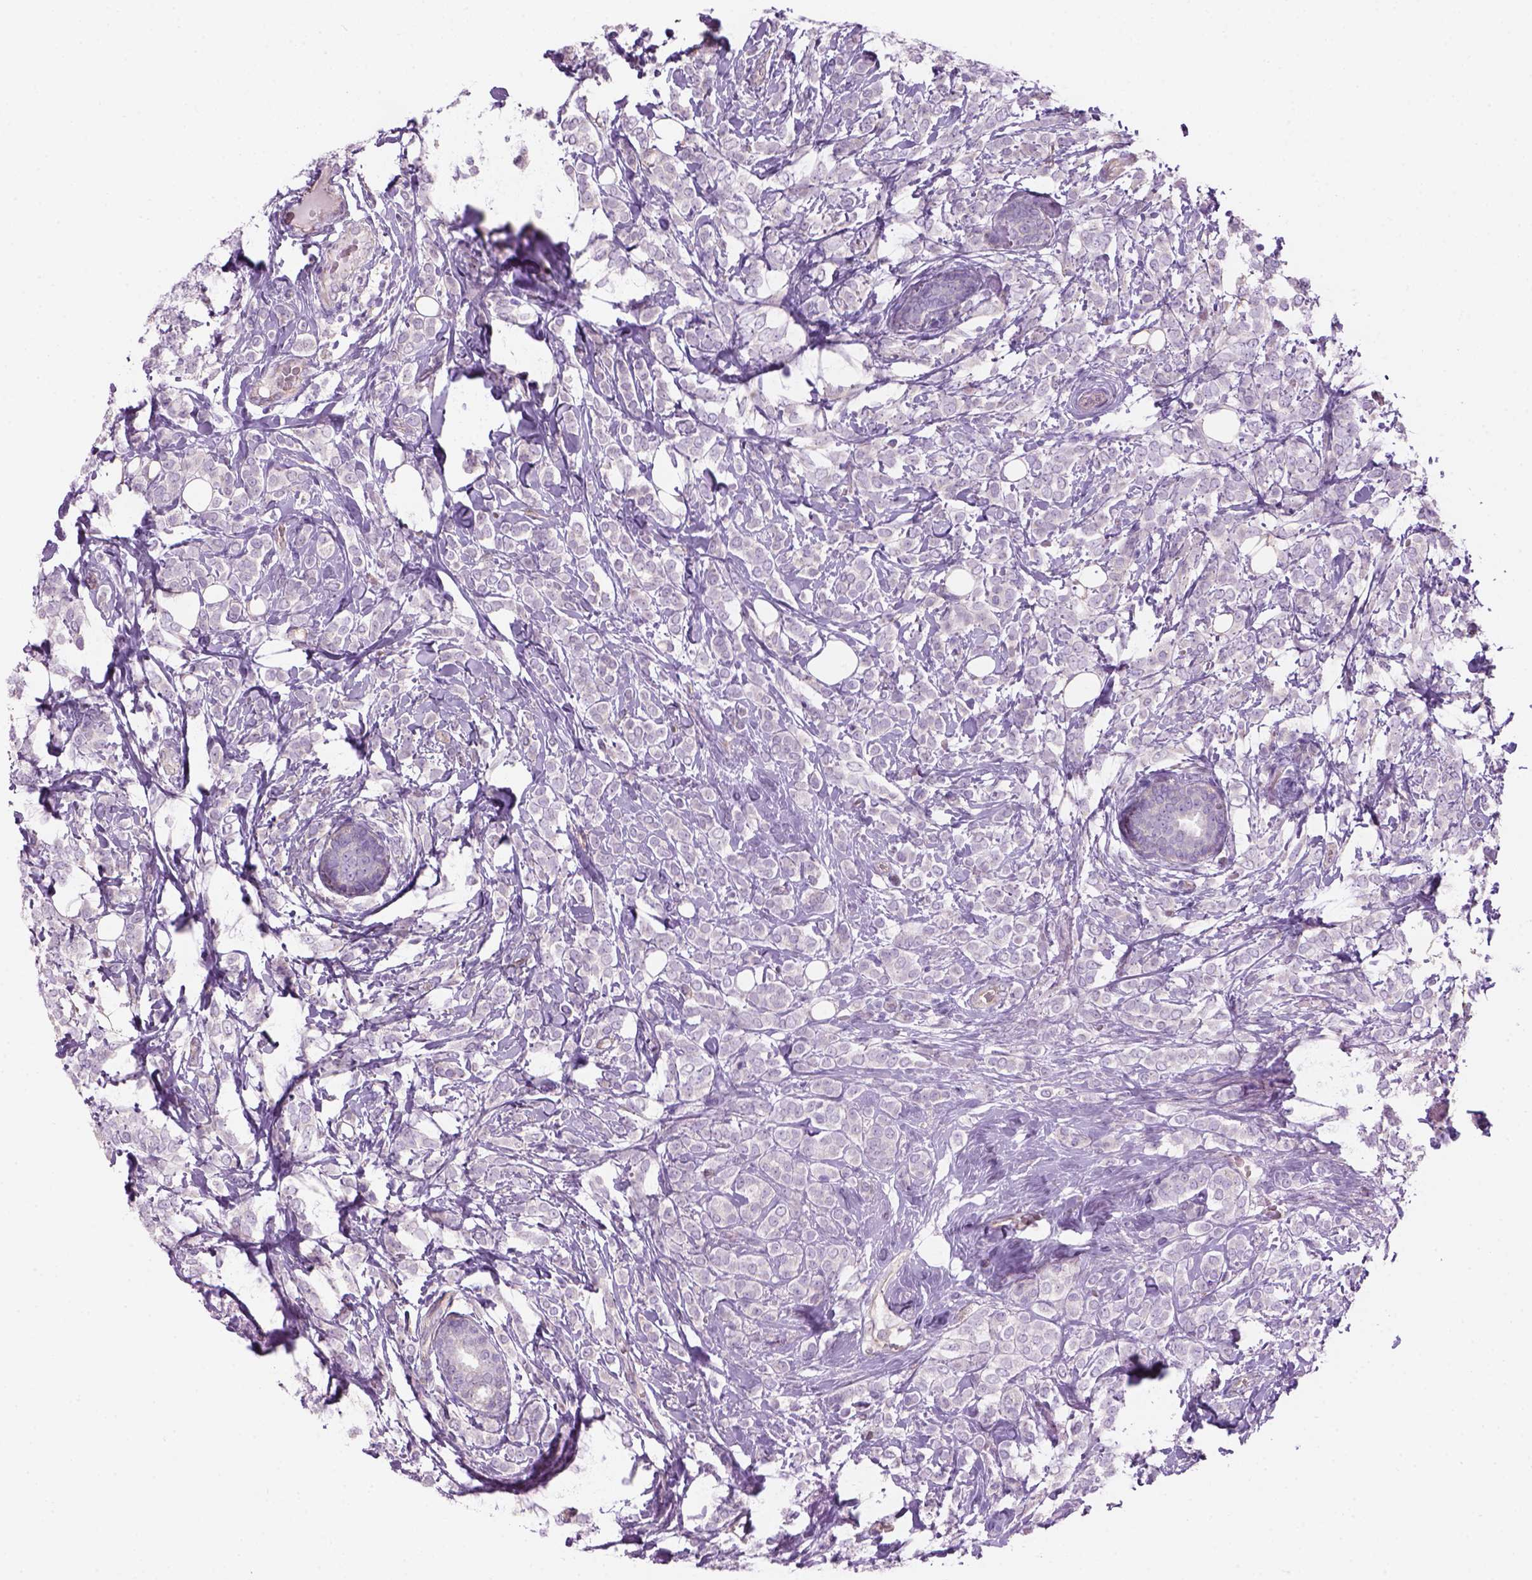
{"staining": {"intensity": "negative", "quantity": "none", "location": "none"}, "tissue": "breast cancer", "cell_type": "Tumor cells", "image_type": "cancer", "snomed": [{"axis": "morphology", "description": "Lobular carcinoma"}, {"axis": "topography", "description": "Breast"}], "caption": "Micrograph shows no significant protein staining in tumor cells of breast cancer. Brightfield microscopy of IHC stained with DAB (brown) and hematoxylin (blue), captured at high magnification.", "gene": "CD84", "patient": {"sex": "female", "age": 49}}